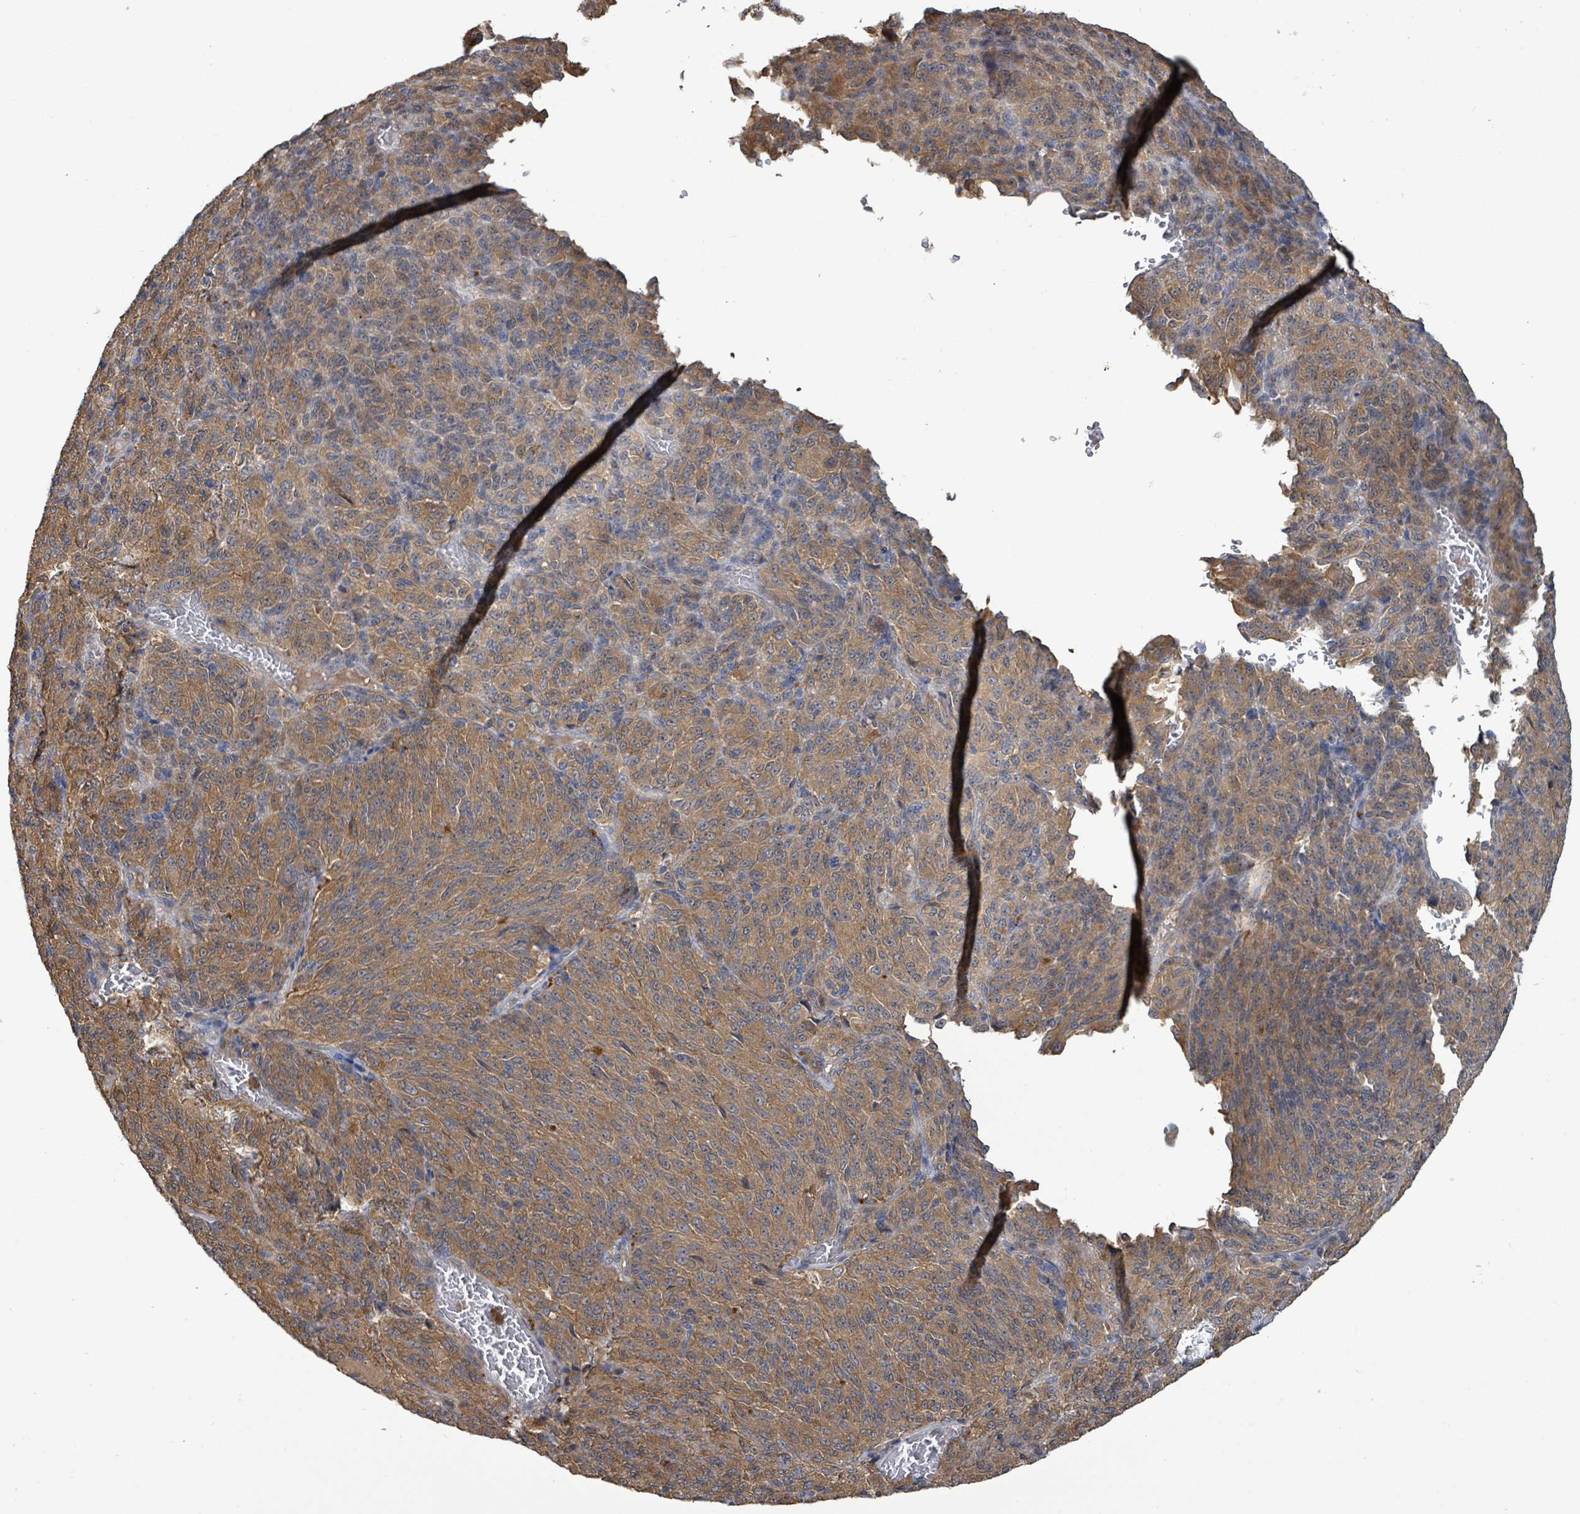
{"staining": {"intensity": "moderate", "quantity": "25%-75%", "location": "cytoplasmic/membranous"}, "tissue": "melanoma", "cell_type": "Tumor cells", "image_type": "cancer", "snomed": [{"axis": "morphology", "description": "Malignant melanoma, Metastatic site"}, {"axis": "topography", "description": "Brain"}], "caption": "Immunohistochemical staining of malignant melanoma (metastatic site) demonstrates medium levels of moderate cytoplasmic/membranous expression in about 25%-75% of tumor cells.", "gene": "PGAM1", "patient": {"sex": "female", "age": 56}}